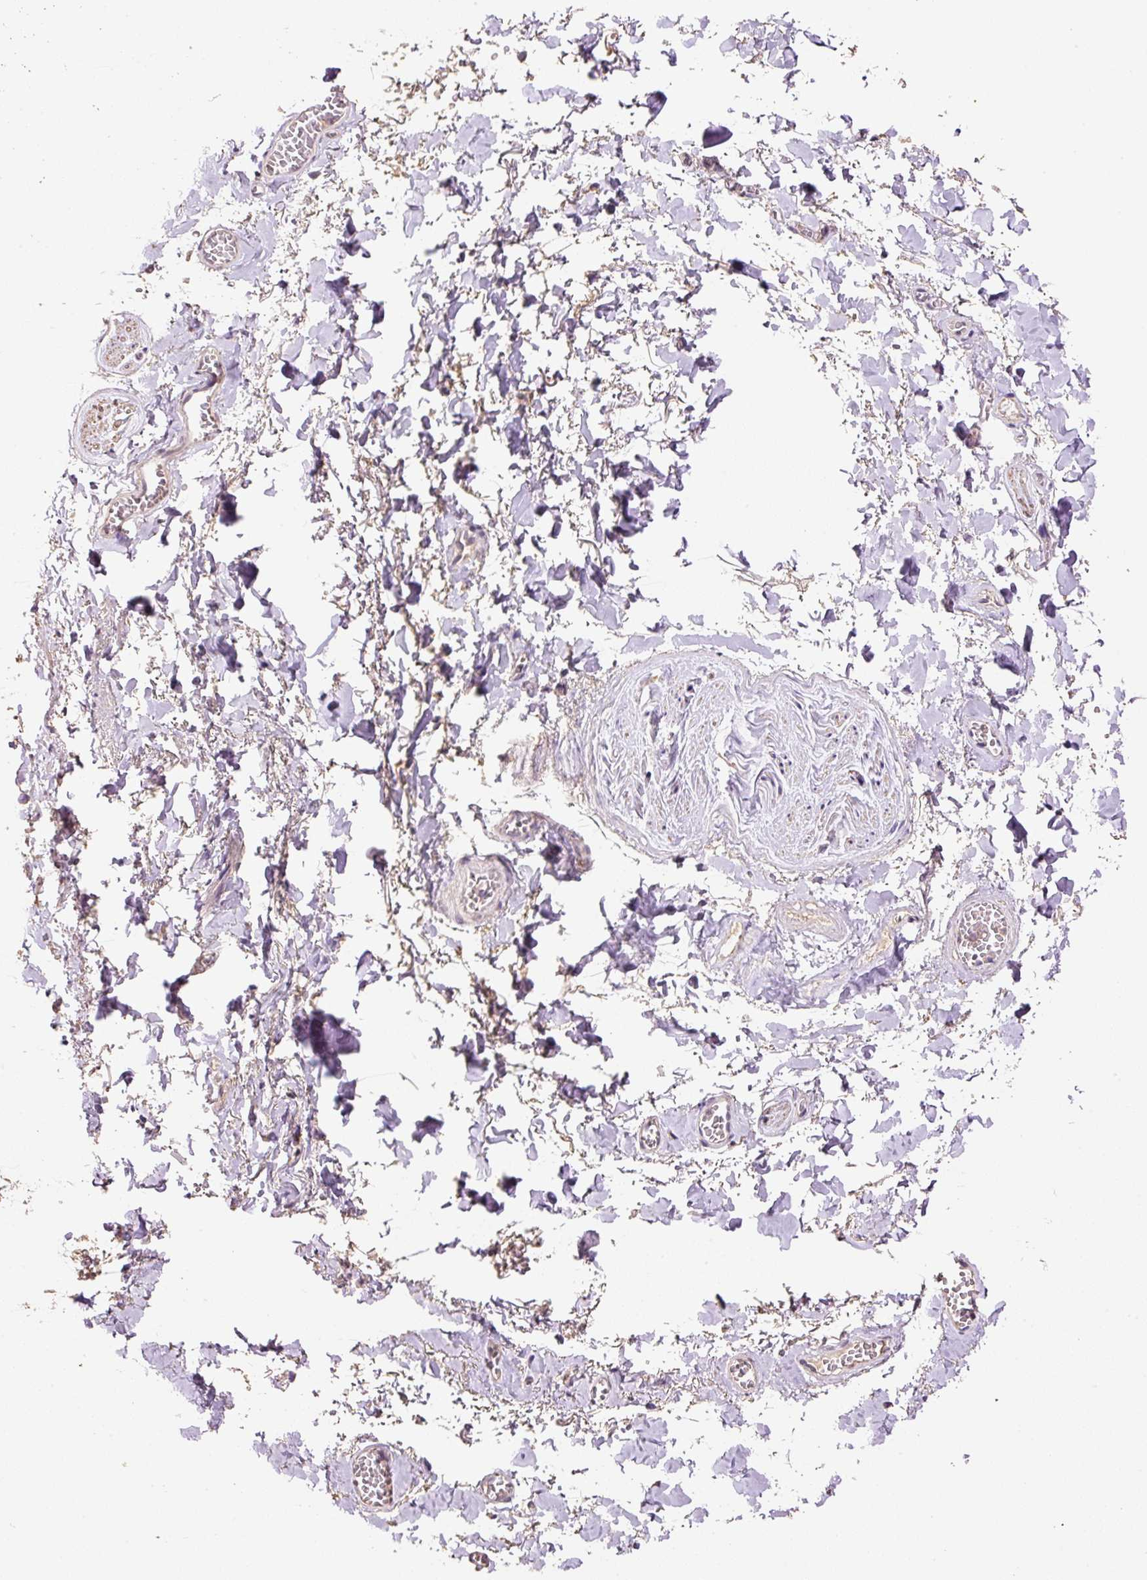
{"staining": {"intensity": "negative", "quantity": "none", "location": "none"}, "tissue": "adipose tissue", "cell_type": "Adipocytes", "image_type": "normal", "snomed": [{"axis": "morphology", "description": "Normal tissue, NOS"}, {"axis": "topography", "description": "Vulva"}, {"axis": "topography", "description": "Vagina"}, {"axis": "topography", "description": "Peripheral nerve tissue"}], "caption": "High power microscopy photomicrograph of an immunohistochemistry (IHC) photomicrograph of benign adipose tissue, revealing no significant positivity in adipocytes.", "gene": "HERC2", "patient": {"sex": "female", "age": 66}}